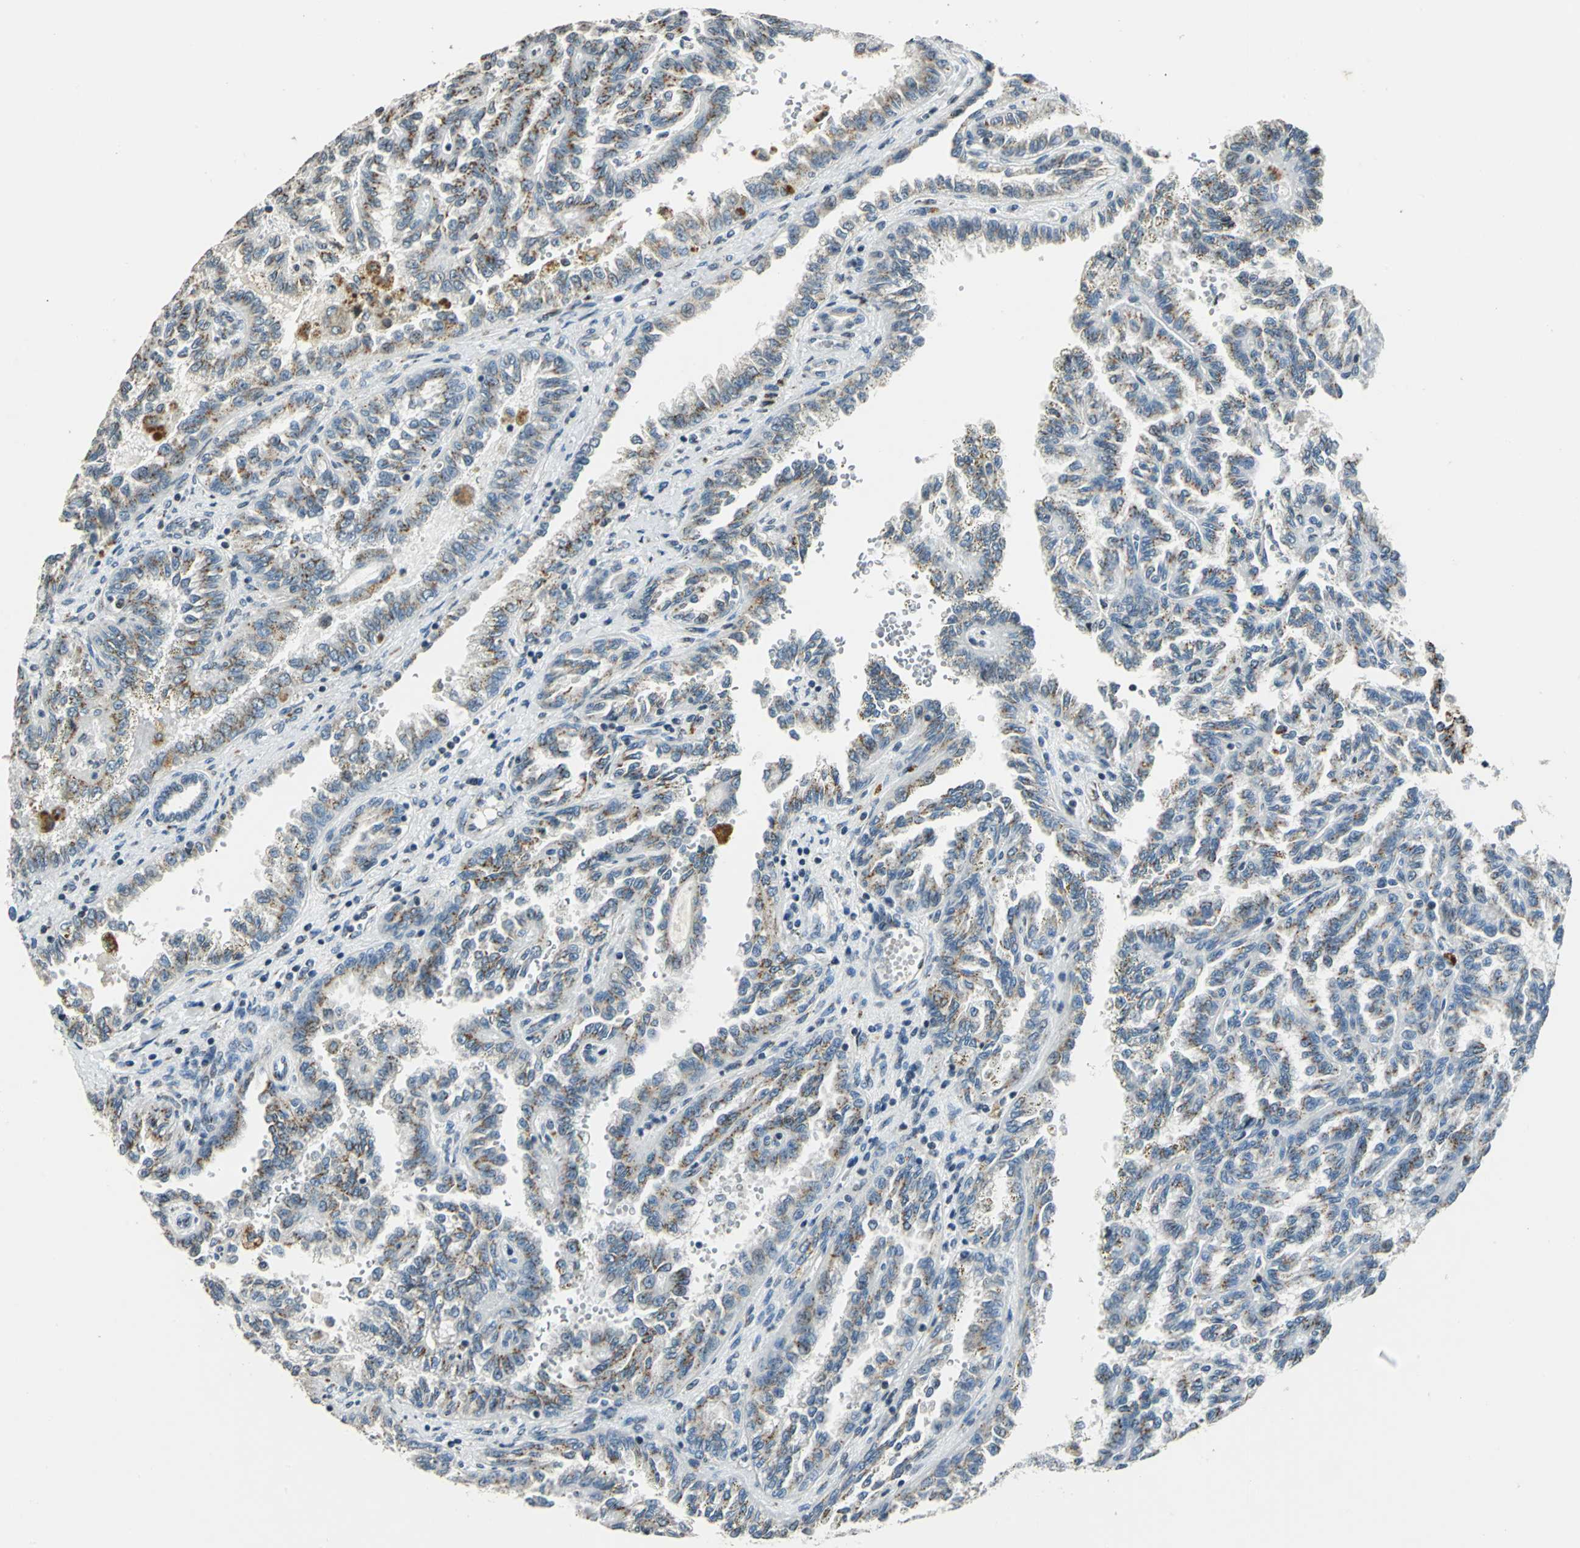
{"staining": {"intensity": "strong", "quantity": ">75%", "location": "cytoplasmic/membranous"}, "tissue": "renal cancer", "cell_type": "Tumor cells", "image_type": "cancer", "snomed": [{"axis": "morphology", "description": "Inflammation, NOS"}, {"axis": "morphology", "description": "Adenocarcinoma, NOS"}, {"axis": "topography", "description": "Kidney"}], "caption": "High-power microscopy captured an immunohistochemistry photomicrograph of renal cancer (adenocarcinoma), revealing strong cytoplasmic/membranous expression in about >75% of tumor cells. The staining is performed using DAB (3,3'-diaminobenzidine) brown chromogen to label protein expression. The nuclei are counter-stained blue using hematoxylin.", "gene": "TMEM115", "patient": {"sex": "male", "age": 68}}